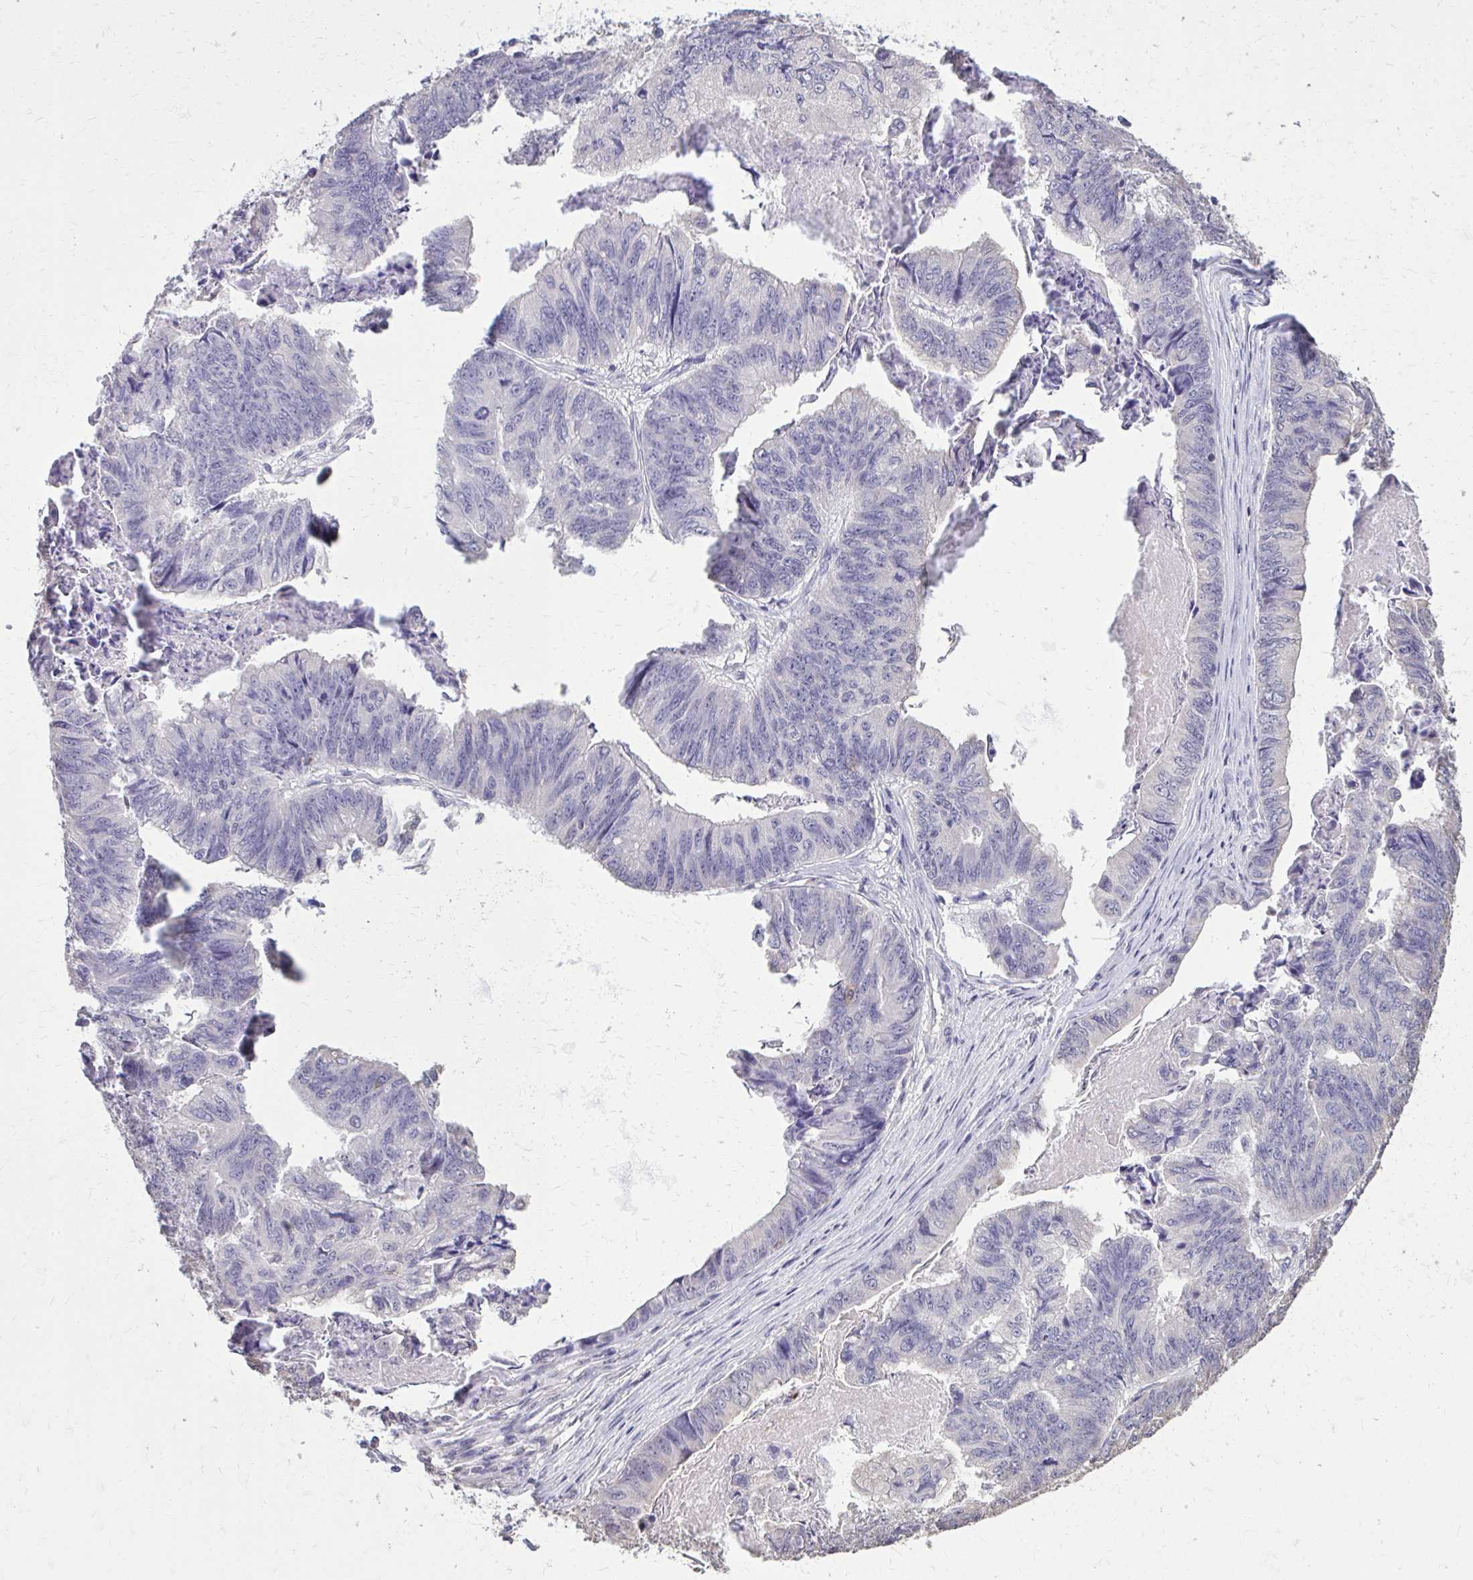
{"staining": {"intensity": "negative", "quantity": "none", "location": "none"}, "tissue": "stomach cancer", "cell_type": "Tumor cells", "image_type": "cancer", "snomed": [{"axis": "morphology", "description": "Adenocarcinoma, NOS"}, {"axis": "topography", "description": "Stomach, lower"}], "caption": "This is a photomicrograph of immunohistochemistry staining of stomach cancer (adenocarcinoma), which shows no expression in tumor cells.", "gene": "AKAP5", "patient": {"sex": "male", "age": 77}}